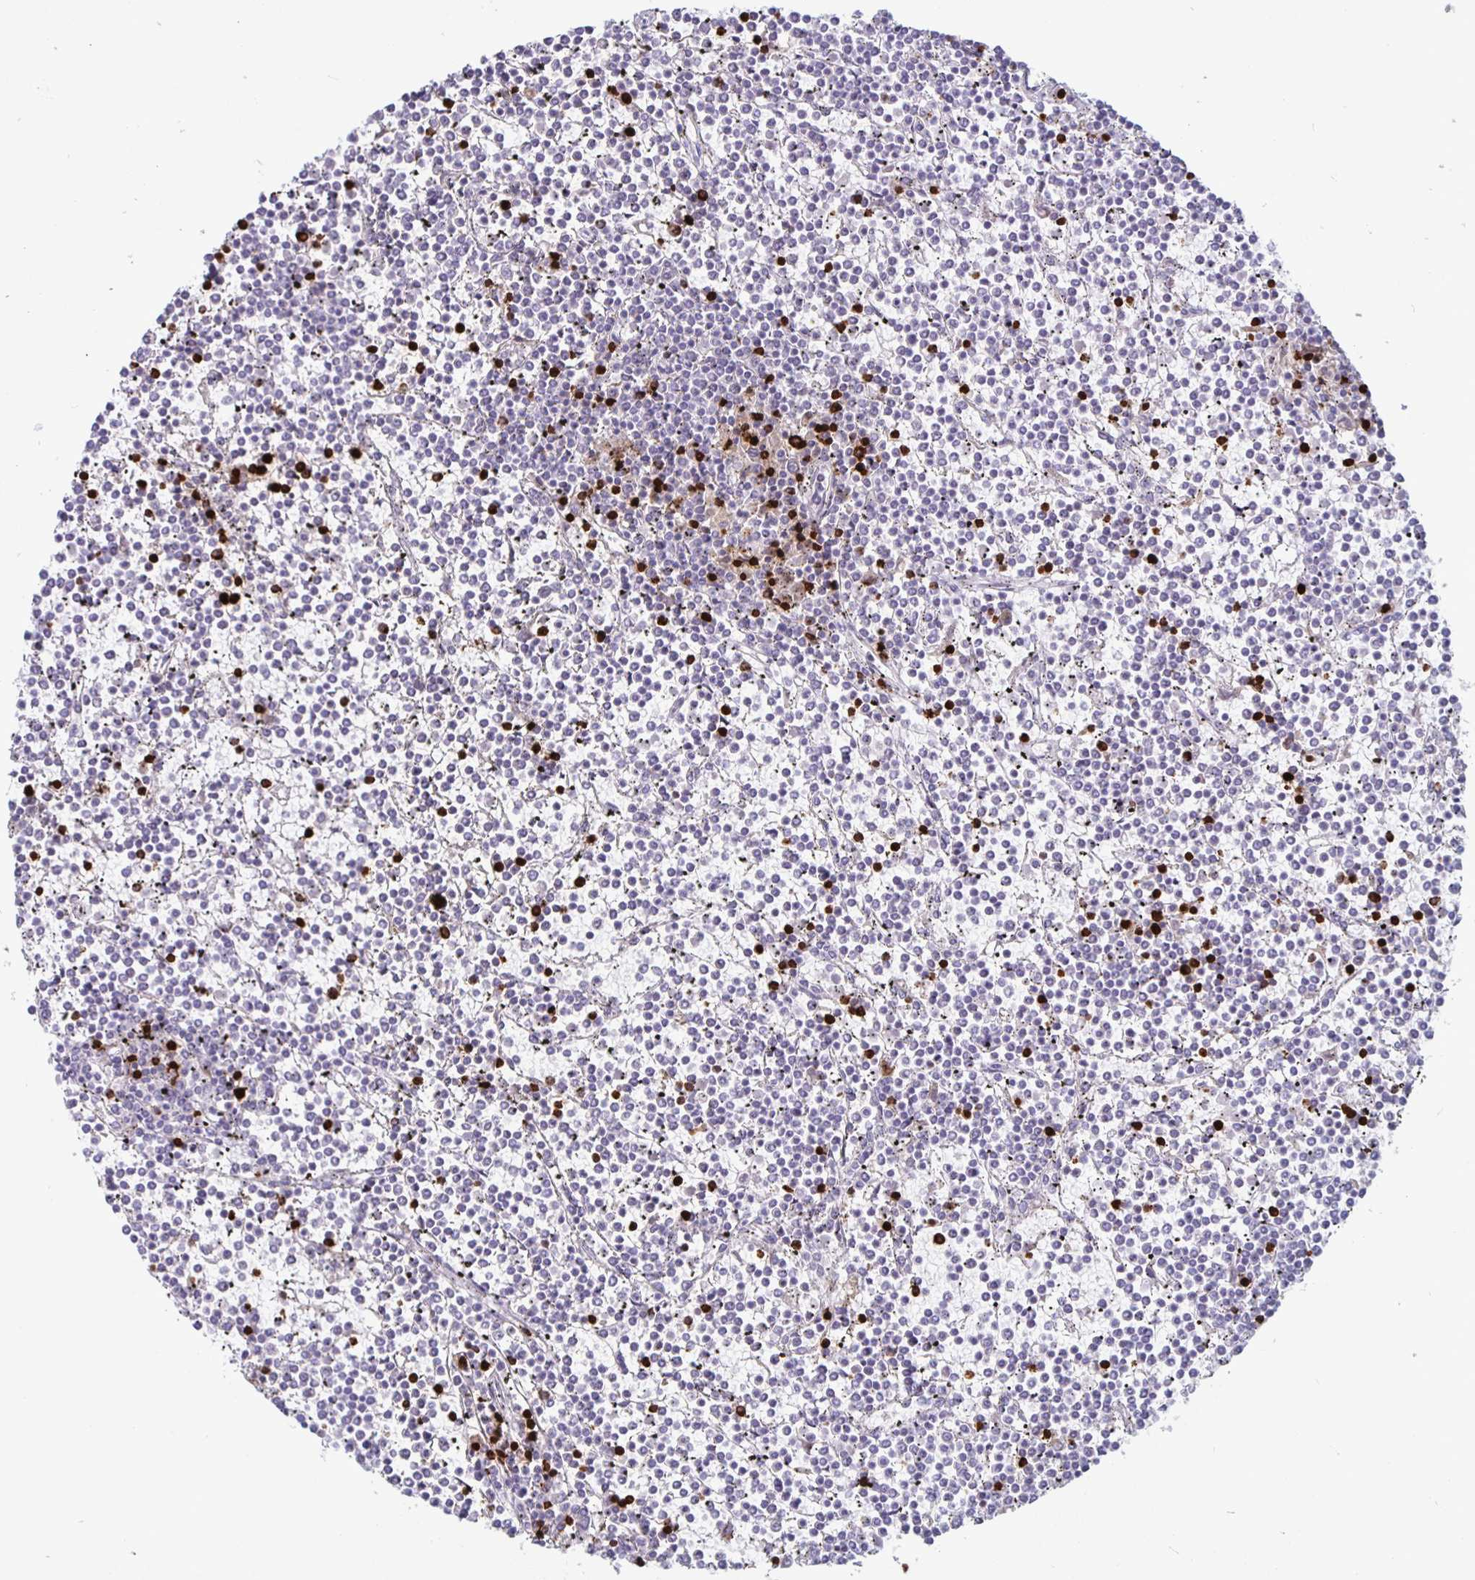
{"staining": {"intensity": "negative", "quantity": "none", "location": "none"}, "tissue": "lymphoma", "cell_type": "Tumor cells", "image_type": "cancer", "snomed": [{"axis": "morphology", "description": "Malignant lymphoma, non-Hodgkin's type, Low grade"}, {"axis": "topography", "description": "Spleen"}], "caption": "The immunohistochemistry photomicrograph has no significant staining in tumor cells of malignant lymphoma, non-Hodgkin's type (low-grade) tissue. (Stains: DAB IHC with hematoxylin counter stain, Microscopy: brightfield microscopy at high magnification).", "gene": "GZMK", "patient": {"sex": "female", "age": 19}}